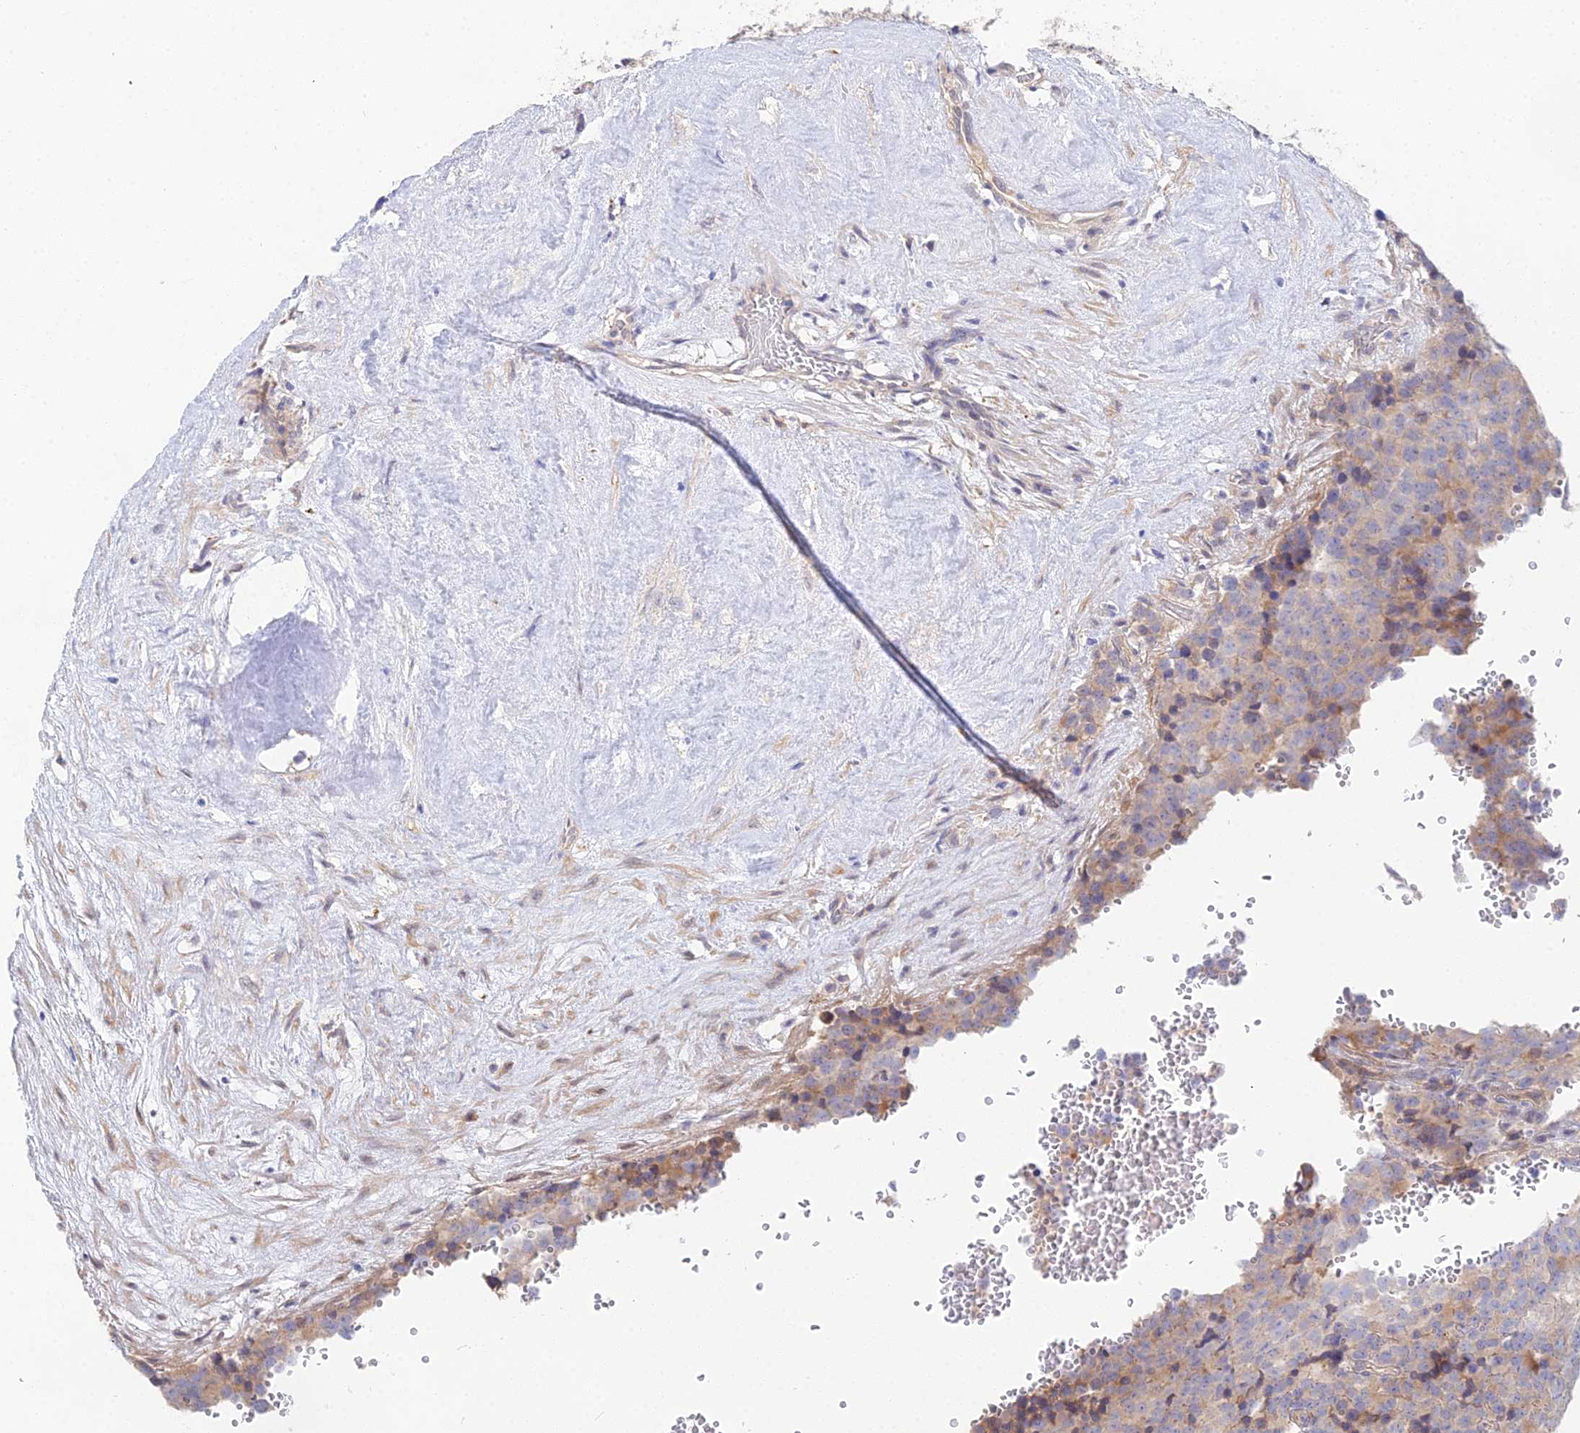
{"staining": {"intensity": "weak", "quantity": "25%-75%", "location": "cytoplasmic/membranous"}, "tissue": "testis cancer", "cell_type": "Tumor cells", "image_type": "cancer", "snomed": [{"axis": "morphology", "description": "Seminoma, NOS"}, {"axis": "topography", "description": "Testis"}], "caption": "This micrograph shows immunohistochemistry (IHC) staining of seminoma (testis), with low weak cytoplasmic/membranous expression in approximately 25%-75% of tumor cells.", "gene": "DNAH14", "patient": {"sex": "male", "age": 71}}